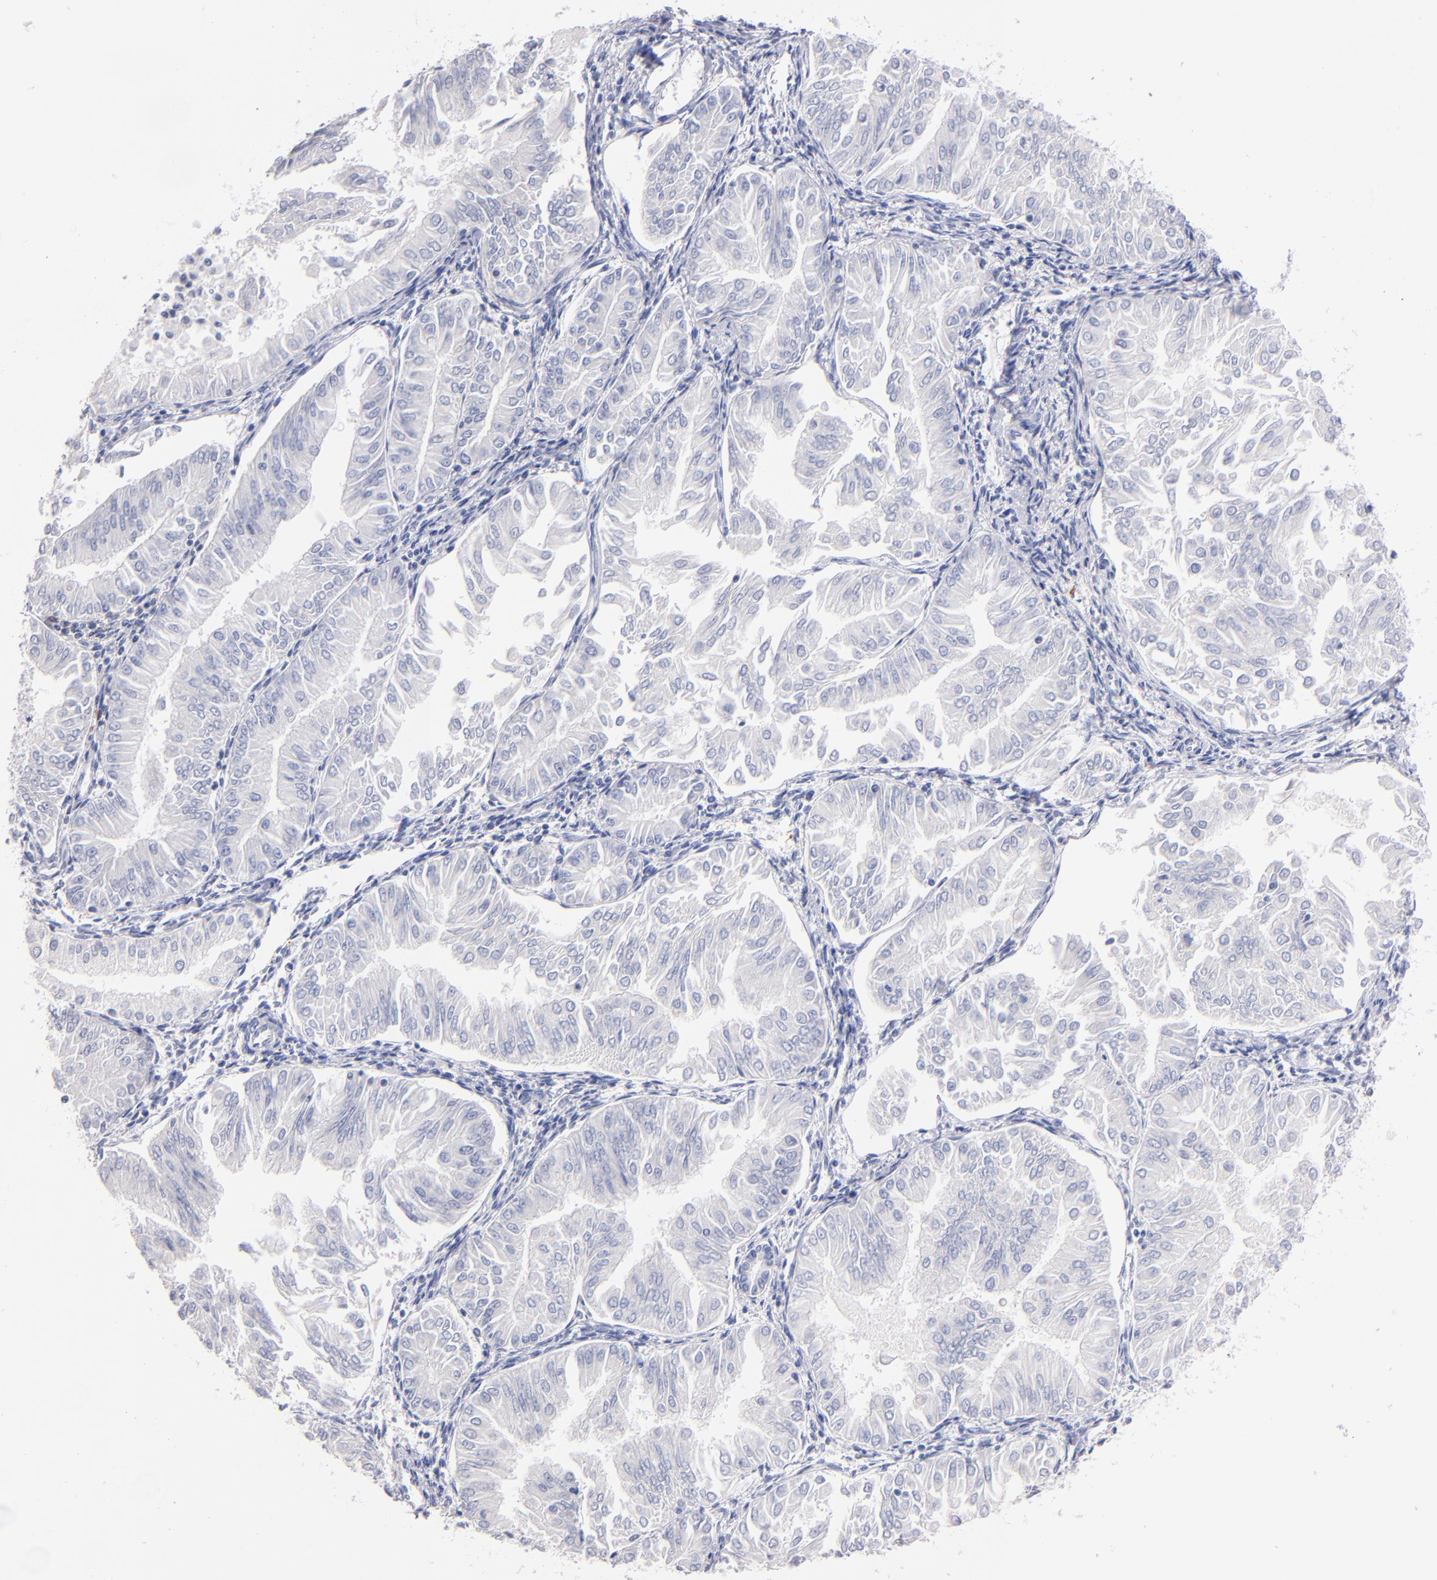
{"staining": {"intensity": "negative", "quantity": "none", "location": "none"}, "tissue": "endometrial cancer", "cell_type": "Tumor cells", "image_type": "cancer", "snomed": [{"axis": "morphology", "description": "Adenocarcinoma, NOS"}, {"axis": "topography", "description": "Endometrium"}], "caption": "Protein analysis of adenocarcinoma (endometrial) shows no significant staining in tumor cells.", "gene": "KIT", "patient": {"sex": "female", "age": 53}}